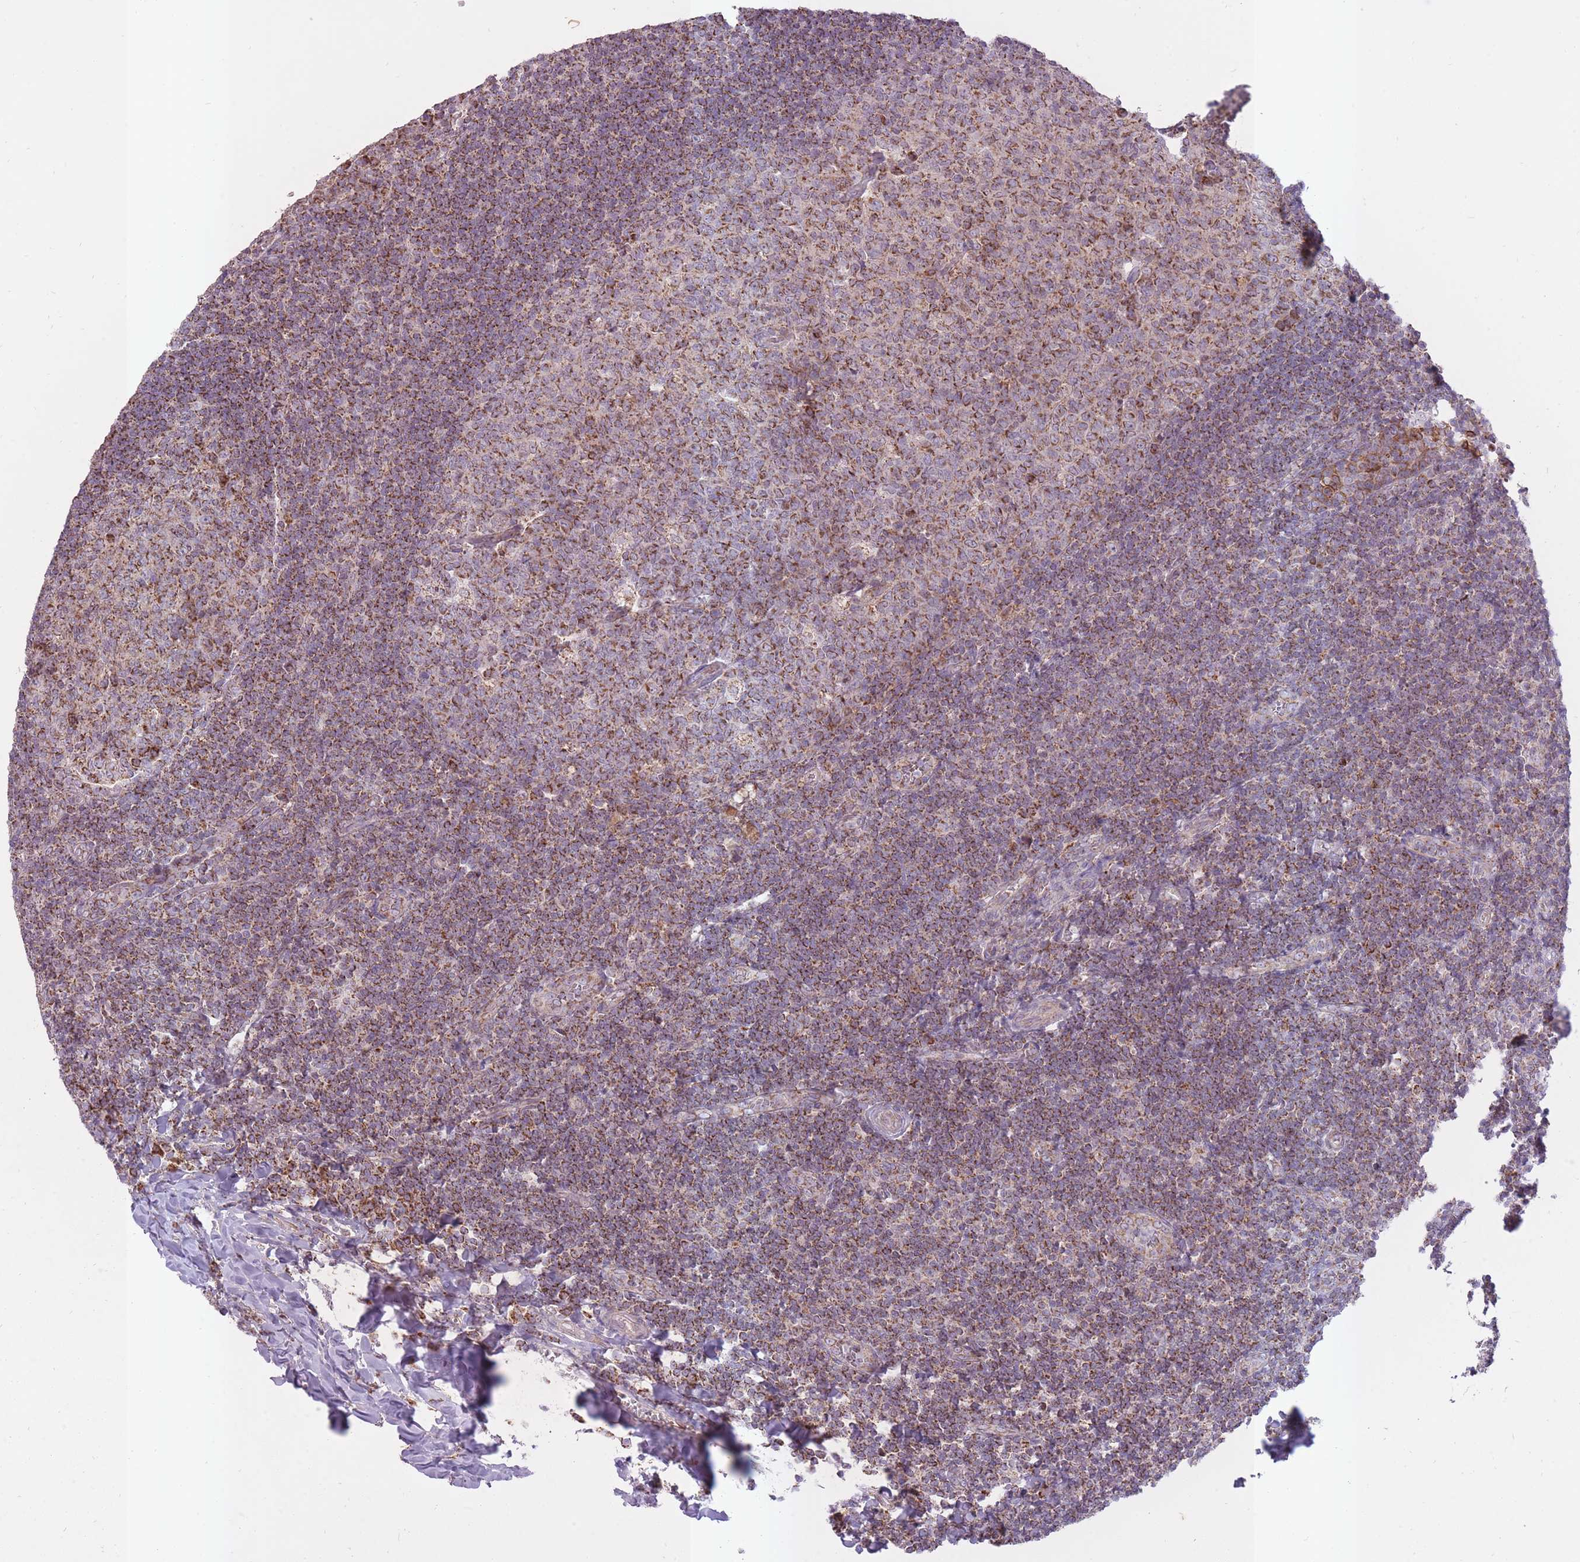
{"staining": {"intensity": "moderate", "quantity": ">75%", "location": "cytoplasmic/membranous"}, "tissue": "tonsil", "cell_type": "Germinal center cells", "image_type": "normal", "snomed": [{"axis": "morphology", "description": "Normal tissue, NOS"}, {"axis": "topography", "description": "Tonsil"}], "caption": "DAB immunohistochemical staining of normal tonsil demonstrates moderate cytoplasmic/membranous protein positivity in about >75% of germinal center cells.", "gene": "LIN7C", "patient": {"sex": "male", "age": 27}}